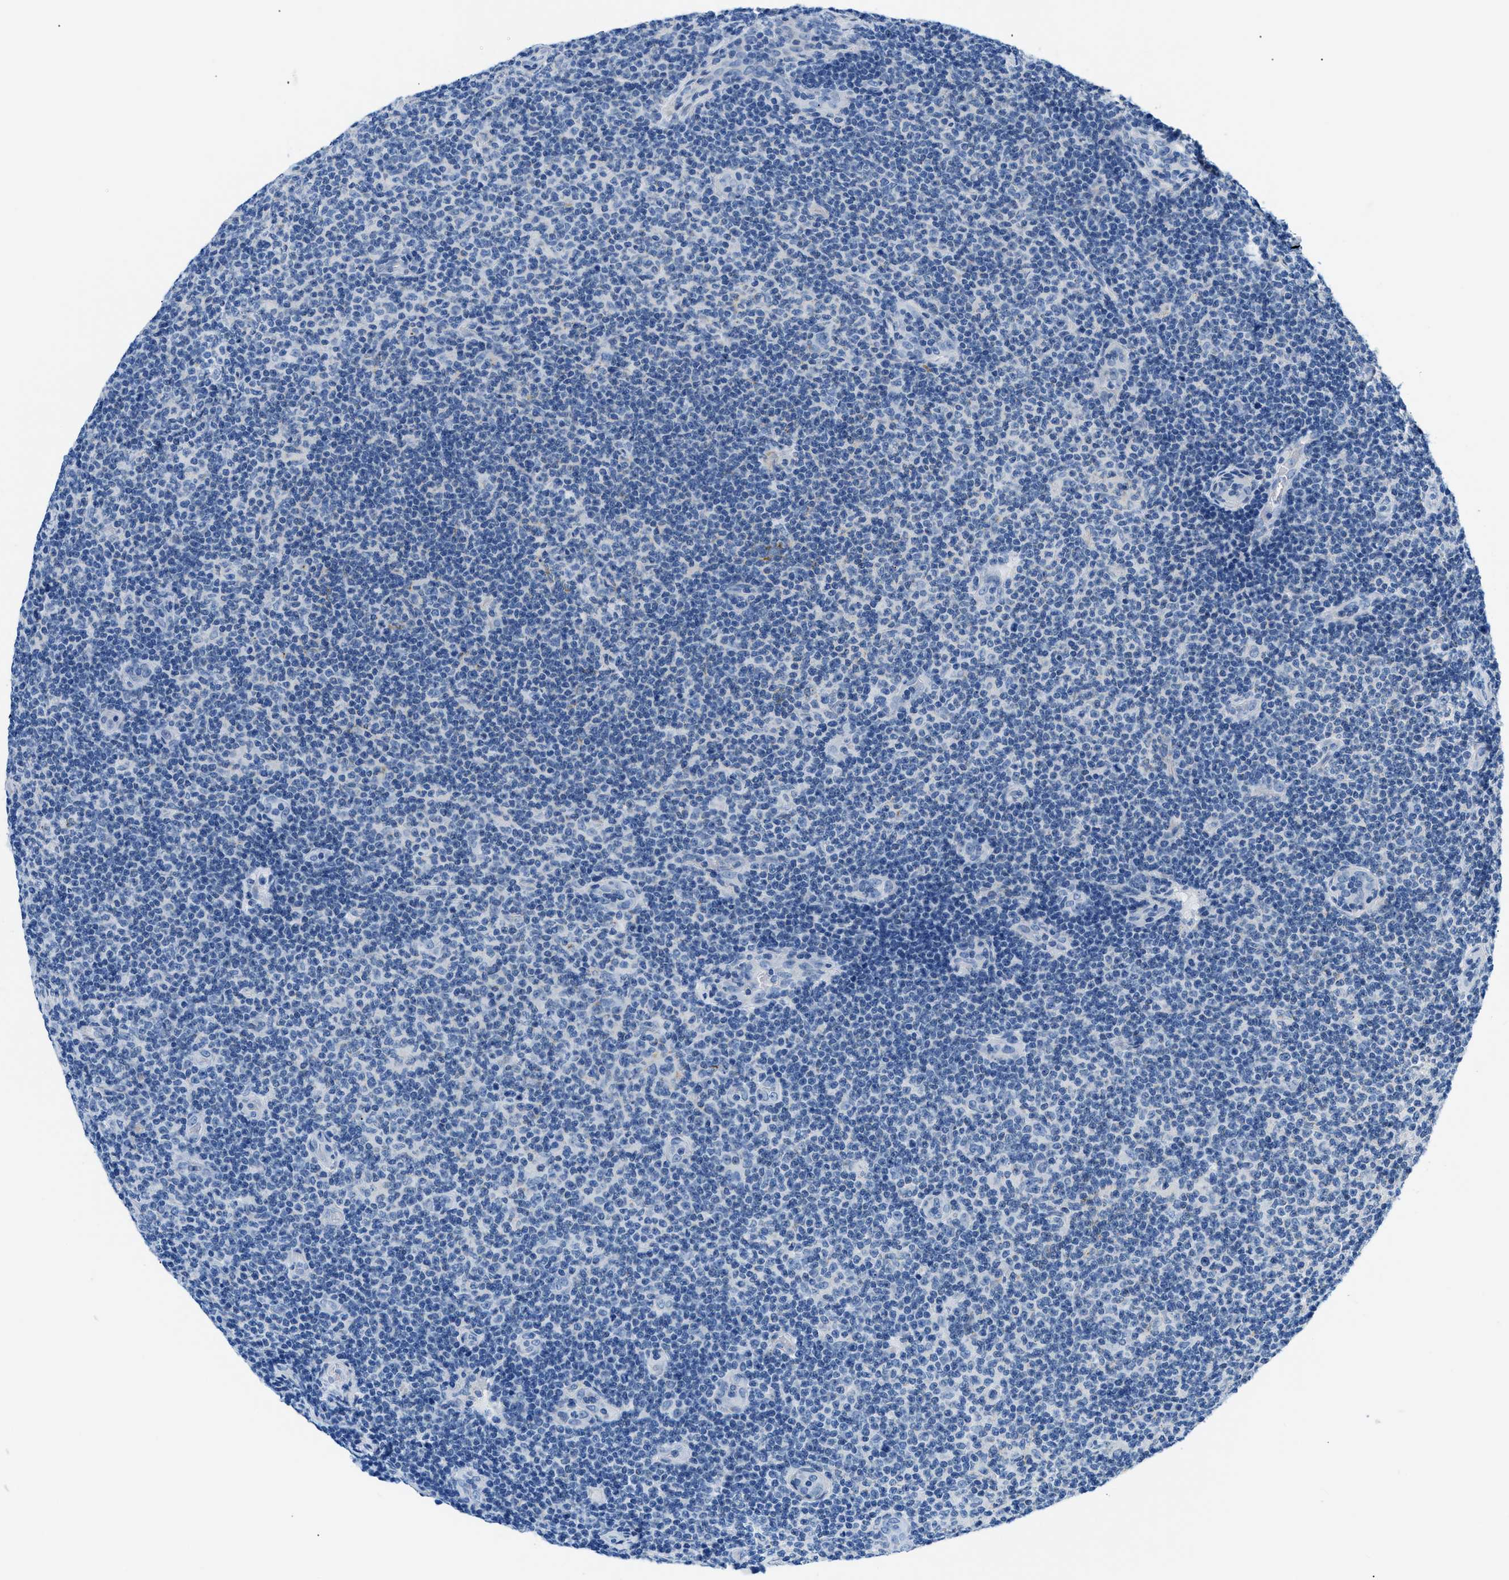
{"staining": {"intensity": "negative", "quantity": "none", "location": "none"}, "tissue": "lymphoma", "cell_type": "Tumor cells", "image_type": "cancer", "snomed": [{"axis": "morphology", "description": "Malignant lymphoma, non-Hodgkin's type, Low grade"}, {"axis": "topography", "description": "Lymph node"}], "caption": "Immunohistochemical staining of human lymphoma exhibits no significant staining in tumor cells.", "gene": "FDCSP", "patient": {"sex": "male", "age": 83}}